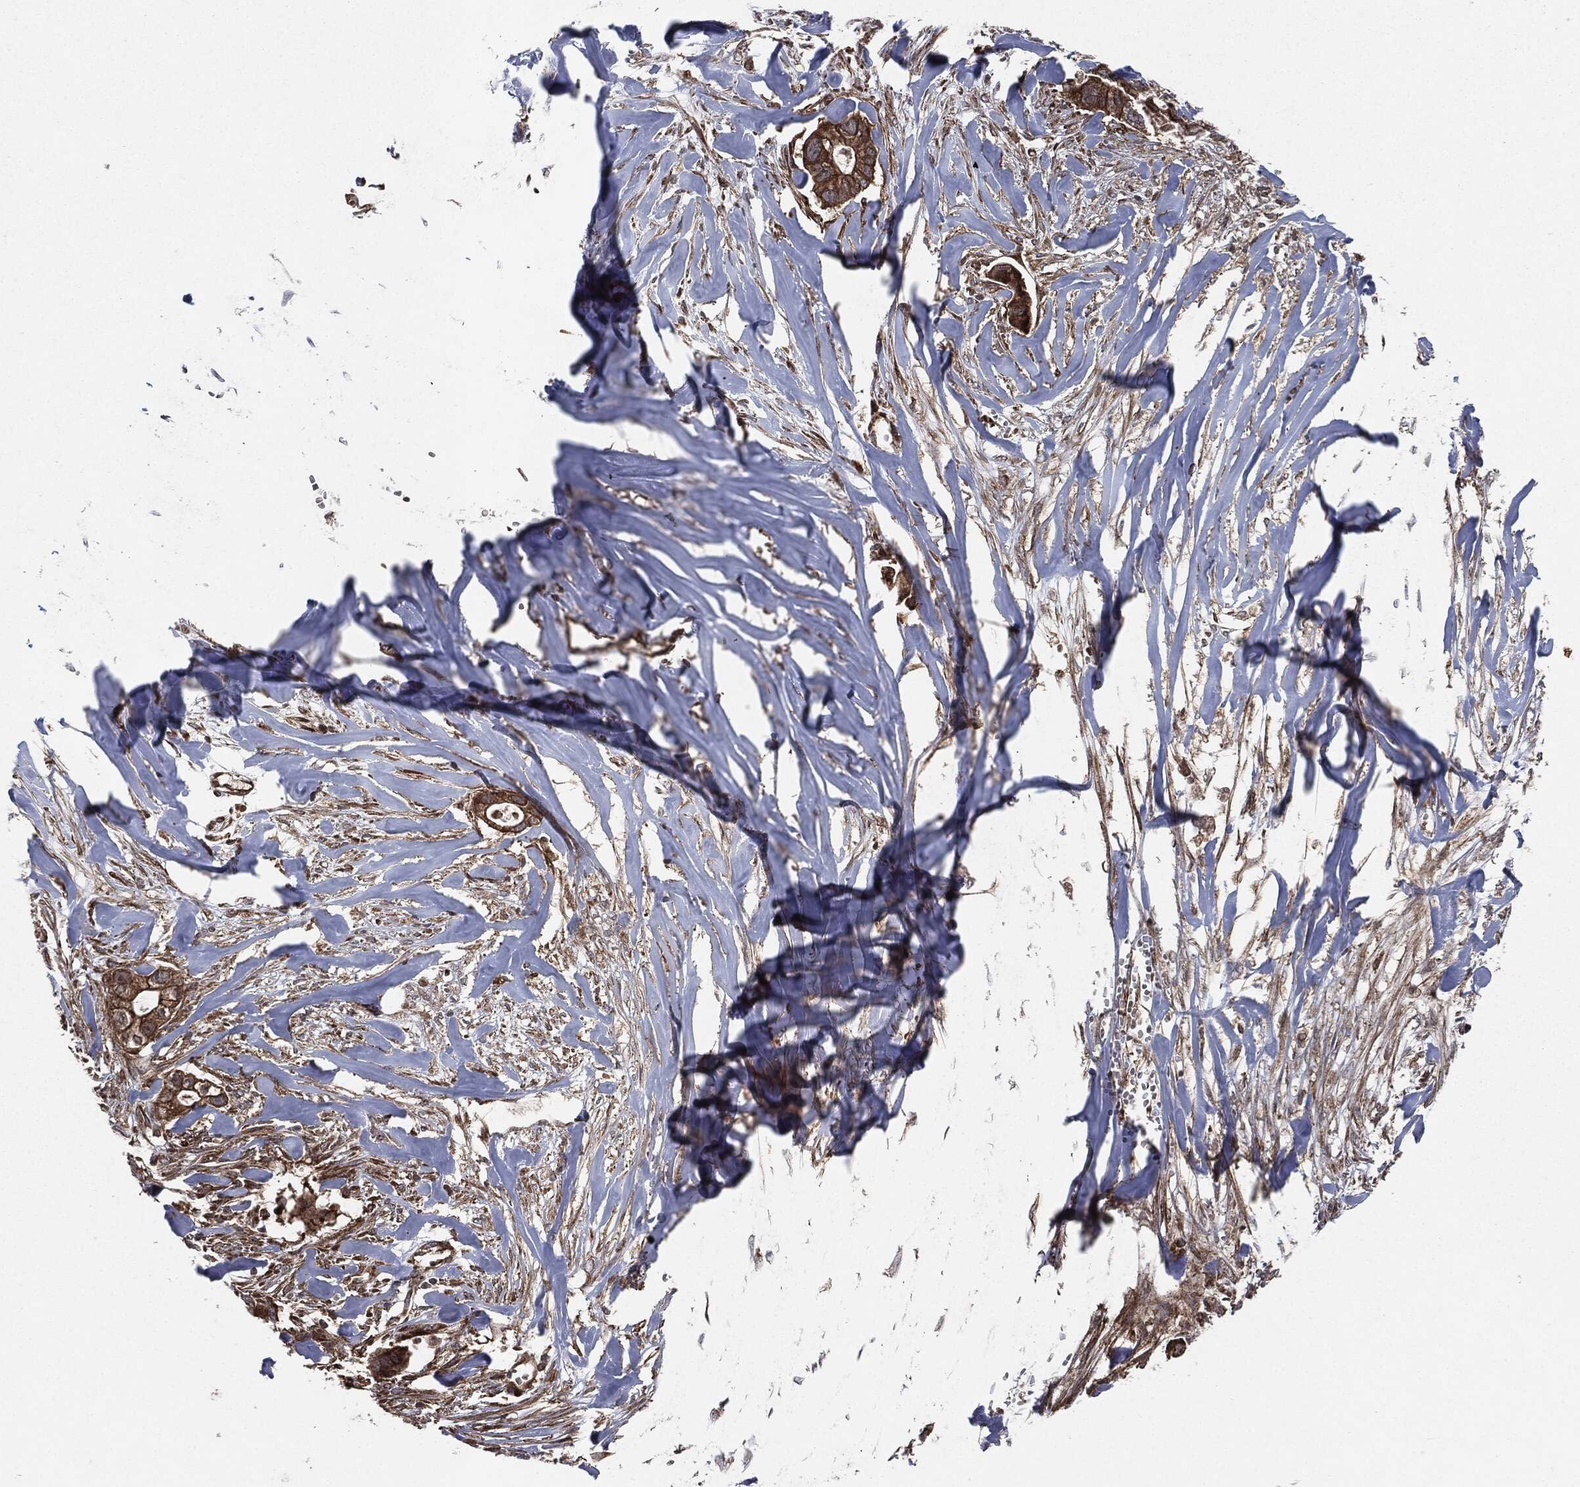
{"staining": {"intensity": "strong", "quantity": ">75%", "location": "cytoplasmic/membranous"}, "tissue": "pancreatic cancer", "cell_type": "Tumor cells", "image_type": "cancer", "snomed": [{"axis": "morphology", "description": "Adenocarcinoma, NOS"}, {"axis": "topography", "description": "Pancreas"}], "caption": "Immunohistochemical staining of human pancreatic cancer (adenocarcinoma) reveals high levels of strong cytoplasmic/membranous protein expression in about >75% of tumor cells. (Brightfield microscopy of DAB IHC at high magnification).", "gene": "RAF1", "patient": {"sex": "male", "age": 61}}